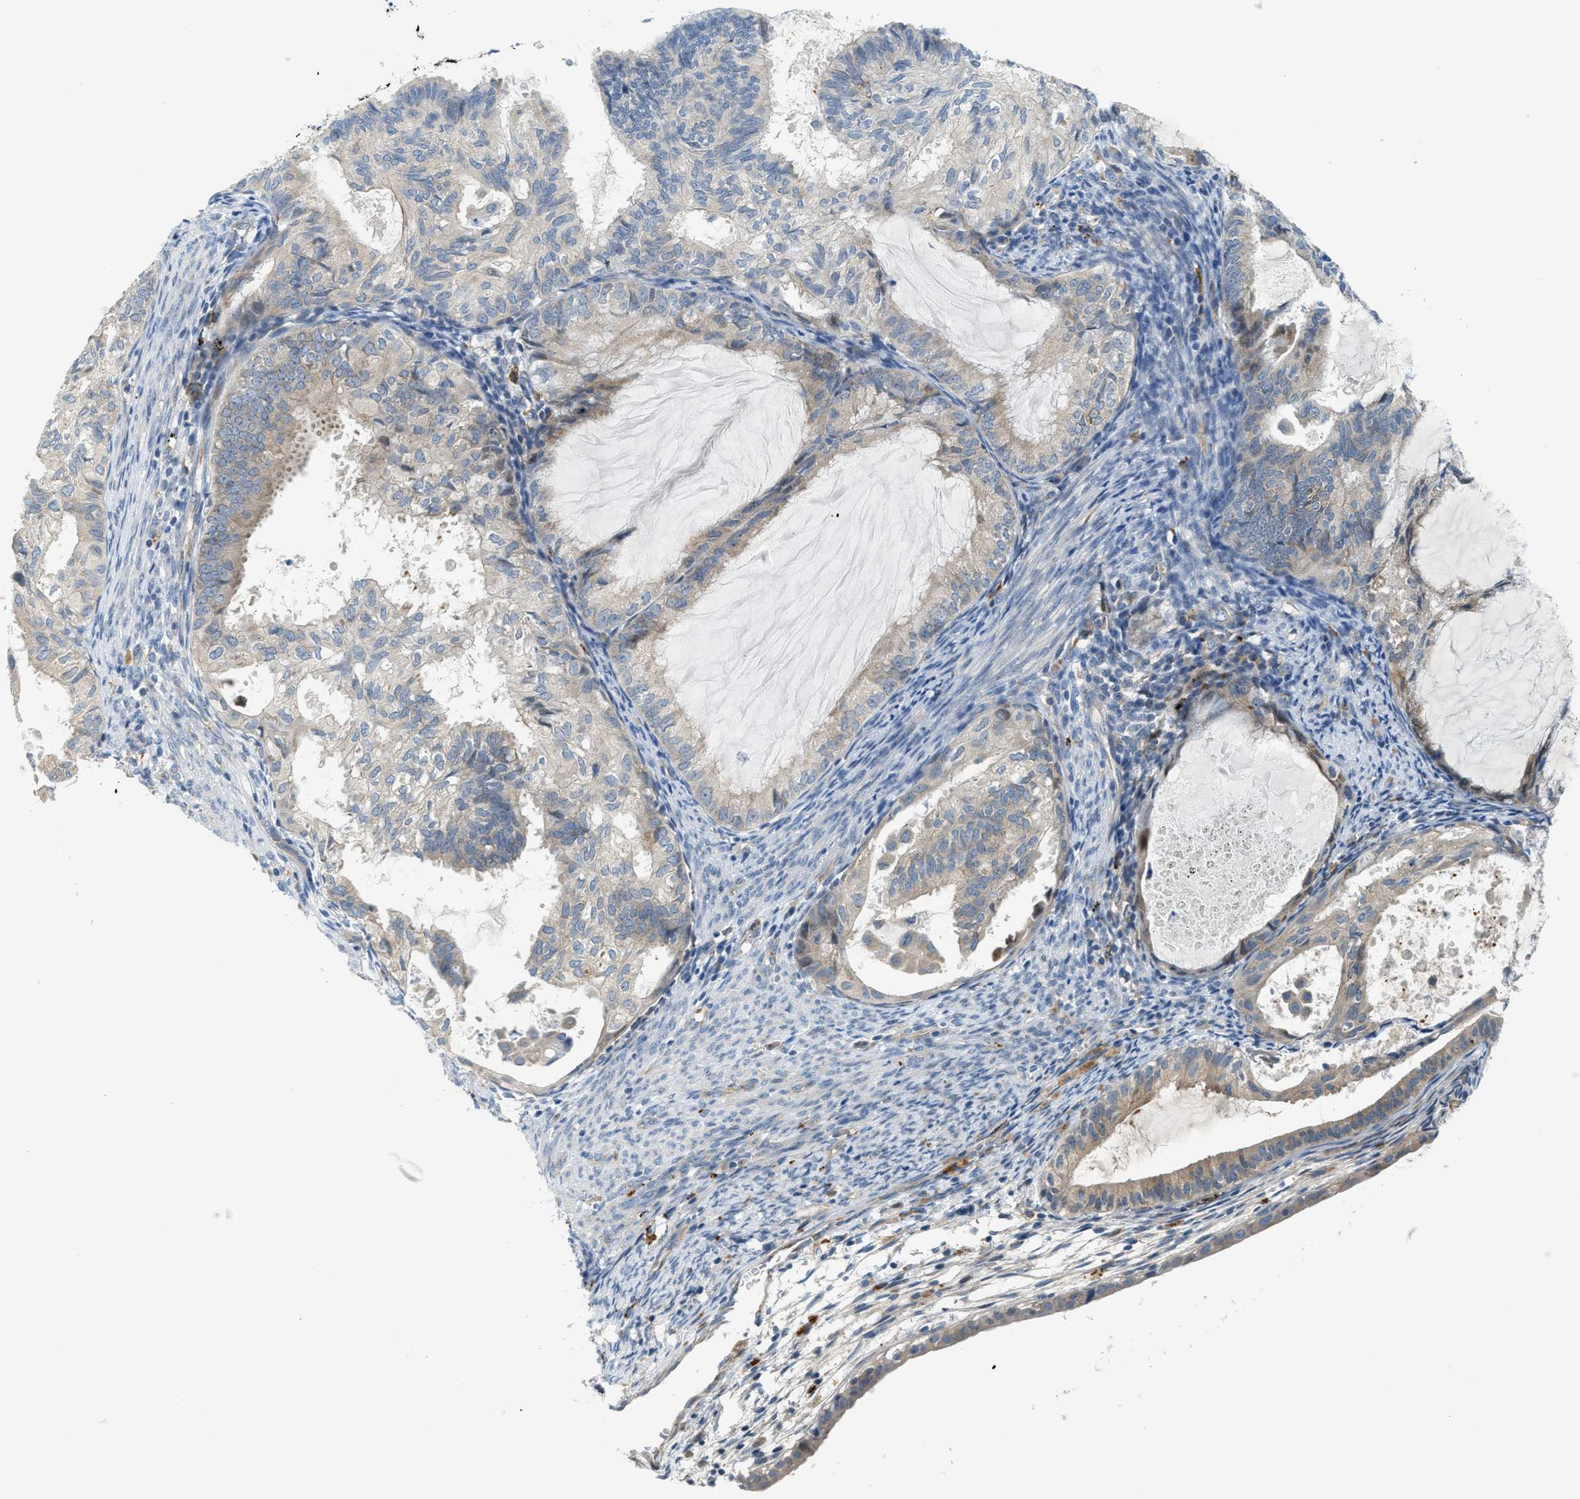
{"staining": {"intensity": "weak", "quantity": "<25%", "location": "cytoplasmic/membranous"}, "tissue": "cervical cancer", "cell_type": "Tumor cells", "image_type": "cancer", "snomed": [{"axis": "morphology", "description": "Normal tissue, NOS"}, {"axis": "morphology", "description": "Adenocarcinoma, NOS"}, {"axis": "topography", "description": "Cervix"}, {"axis": "topography", "description": "Endometrium"}], "caption": "Protein analysis of cervical cancer (adenocarcinoma) shows no significant positivity in tumor cells.", "gene": "KLHDC10", "patient": {"sex": "female", "age": 86}}